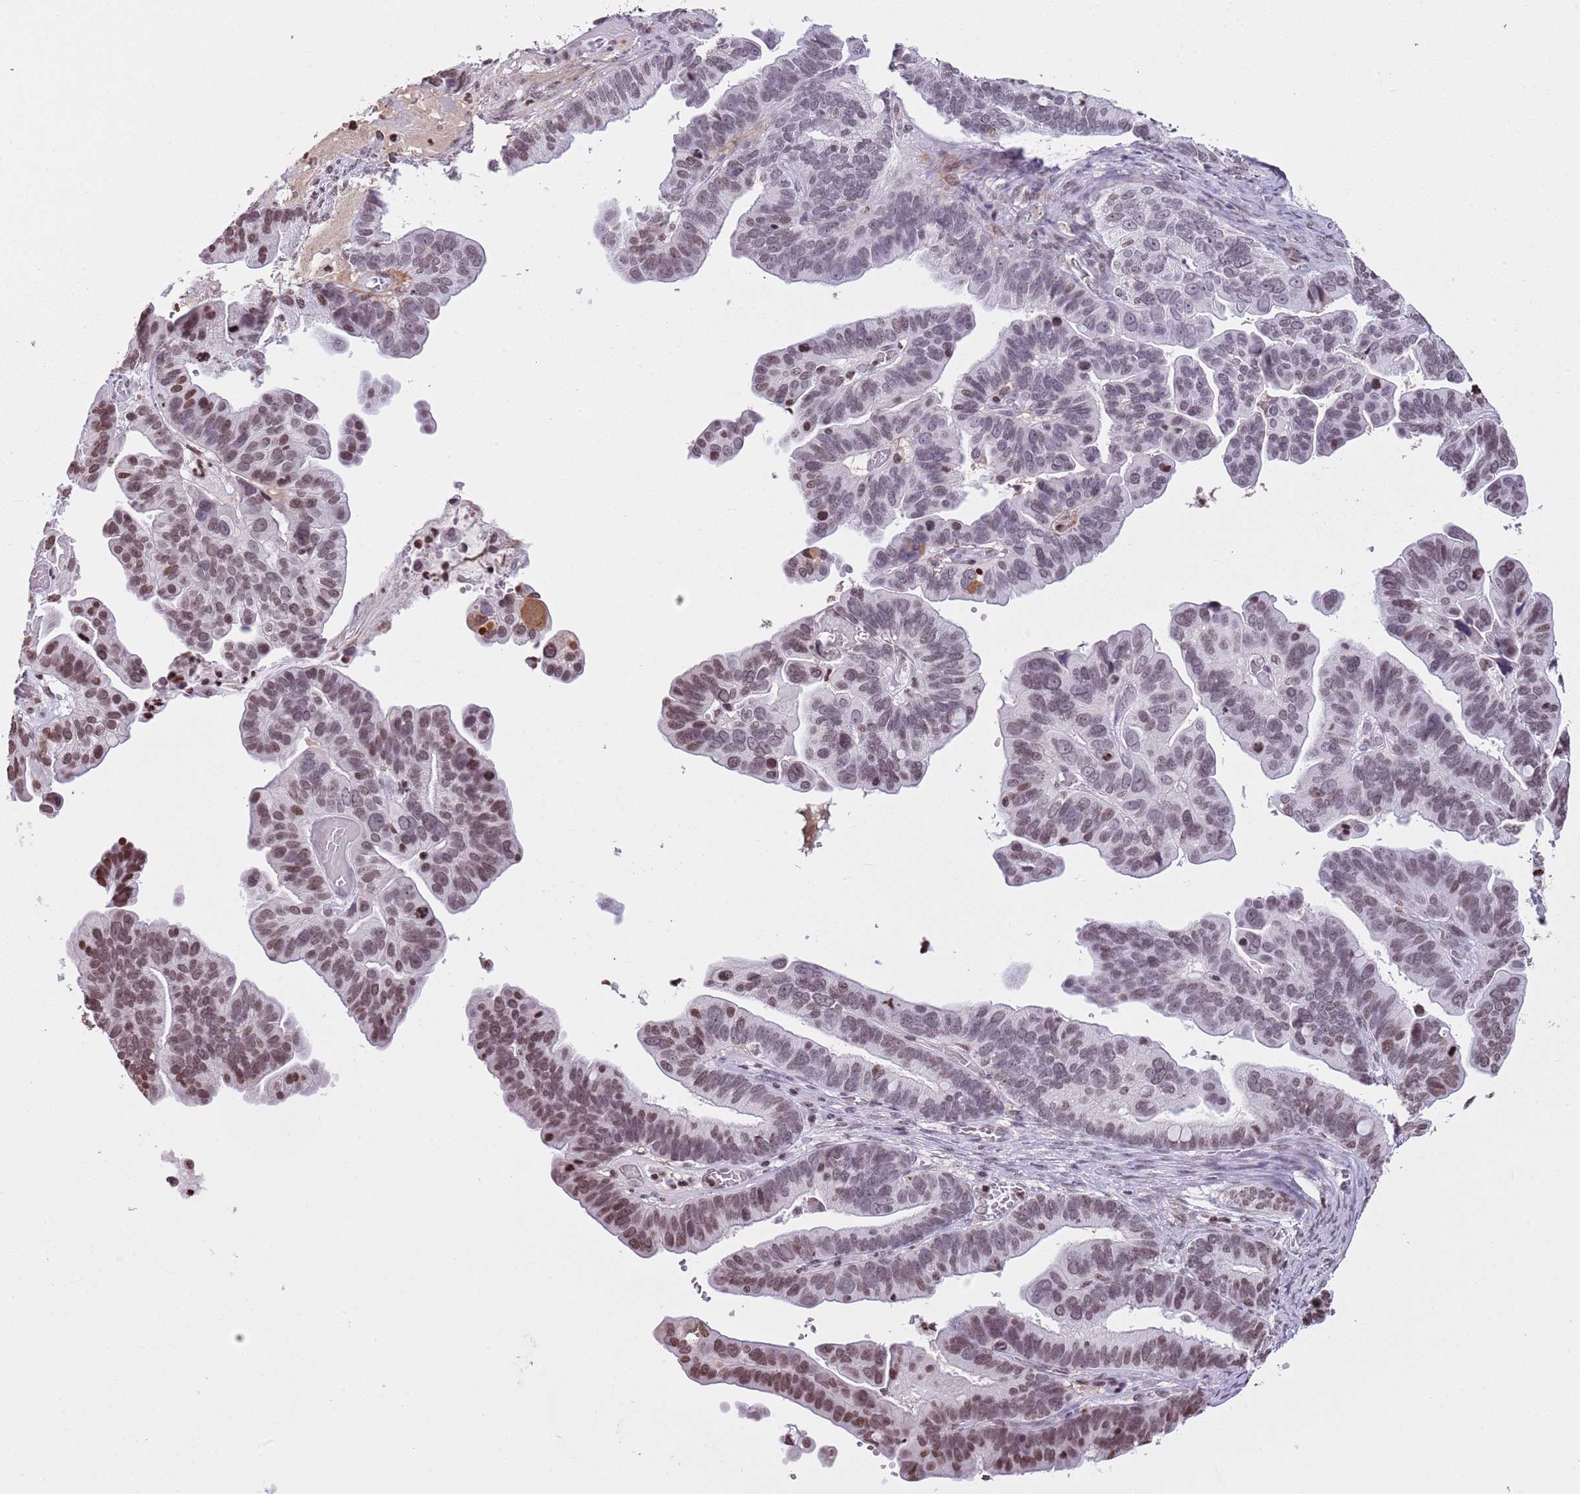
{"staining": {"intensity": "moderate", "quantity": "25%-75%", "location": "nuclear"}, "tissue": "ovarian cancer", "cell_type": "Tumor cells", "image_type": "cancer", "snomed": [{"axis": "morphology", "description": "Cystadenocarcinoma, serous, NOS"}, {"axis": "topography", "description": "Ovary"}], "caption": "Immunohistochemistry (DAB (3,3'-diaminobenzidine)) staining of serous cystadenocarcinoma (ovarian) reveals moderate nuclear protein positivity in about 25%-75% of tumor cells.", "gene": "KPNA3", "patient": {"sex": "female", "age": 56}}